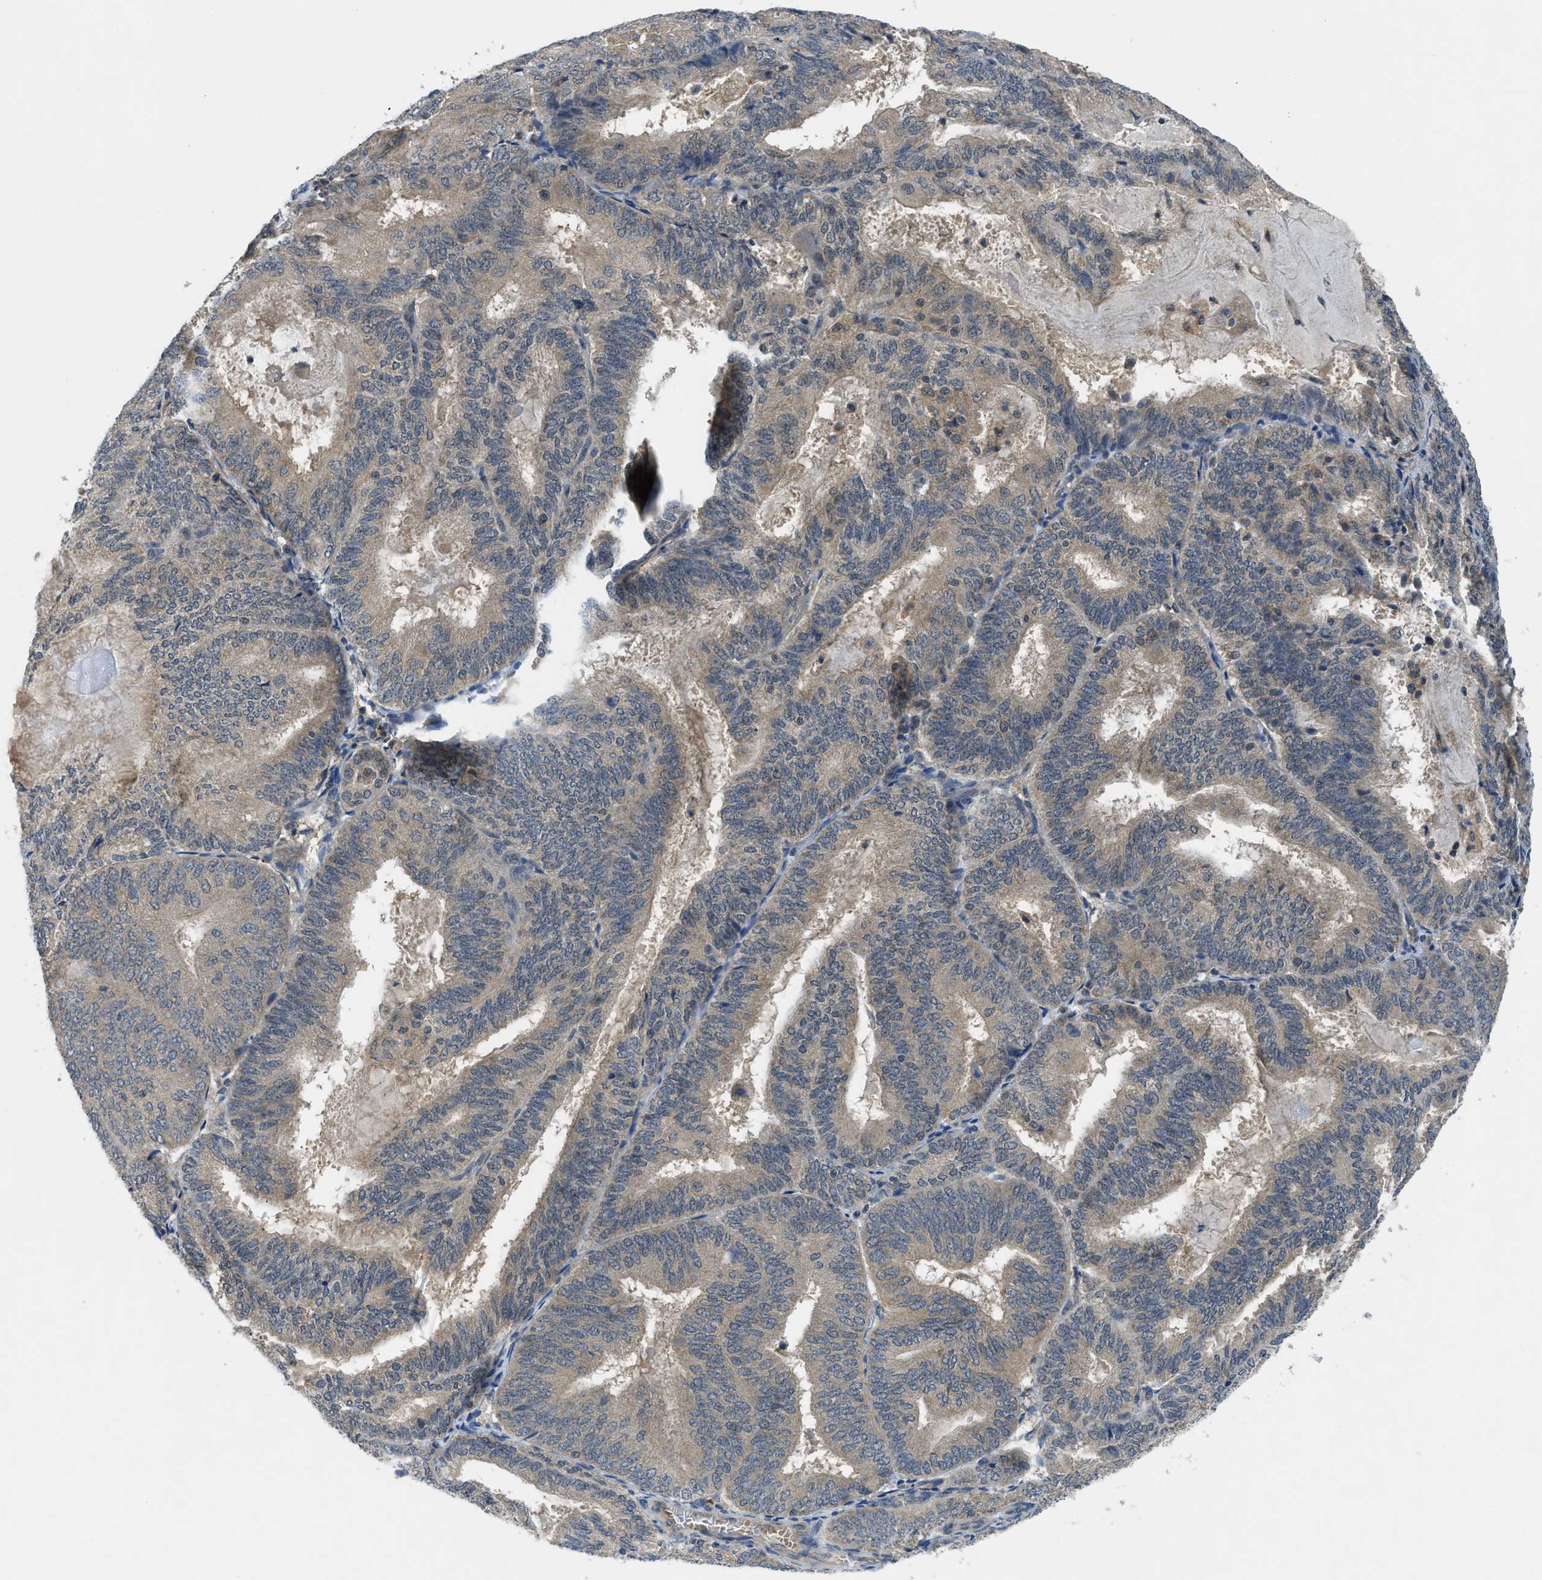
{"staining": {"intensity": "weak", "quantity": ">75%", "location": "cytoplasmic/membranous"}, "tissue": "endometrial cancer", "cell_type": "Tumor cells", "image_type": "cancer", "snomed": [{"axis": "morphology", "description": "Adenocarcinoma, NOS"}, {"axis": "topography", "description": "Endometrium"}], "caption": "Immunohistochemistry (IHC) staining of endometrial cancer, which demonstrates low levels of weak cytoplasmic/membranous staining in about >75% of tumor cells indicating weak cytoplasmic/membranous protein positivity. The staining was performed using DAB (3,3'-diaminobenzidine) (brown) for protein detection and nuclei were counterstained in hematoxylin (blue).", "gene": "PDE7A", "patient": {"sex": "female", "age": 81}}